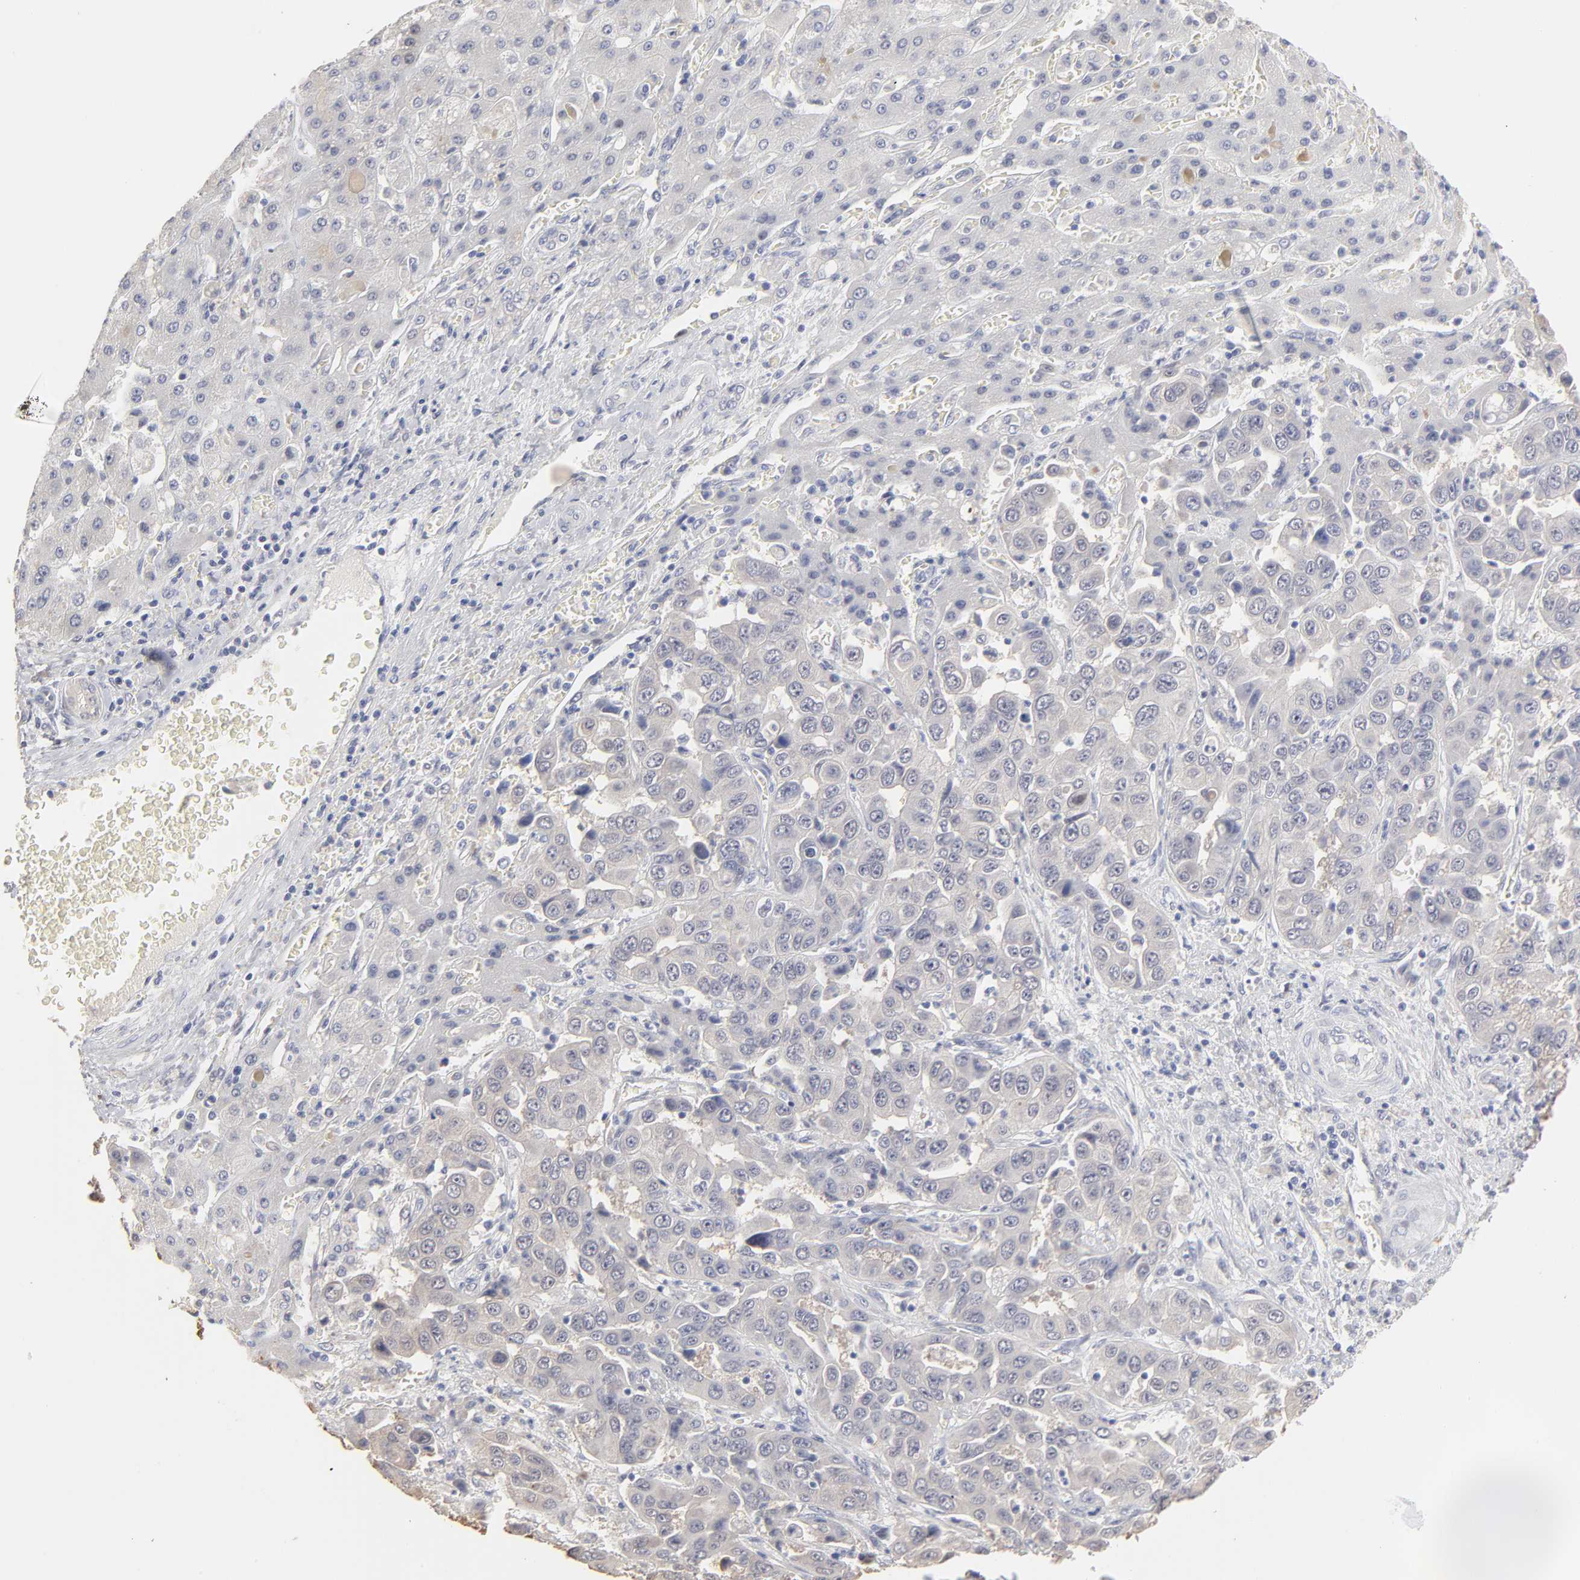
{"staining": {"intensity": "weak", "quantity": ">75%", "location": "cytoplasmic/membranous"}, "tissue": "liver cancer", "cell_type": "Tumor cells", "image_type": "cancer", "snomed": [{"axis": "morphology", "description": "Cholangiocarcinoma"}, {"axis": "topography", "description": "Liver"}], "caption": "Immunohistochemical staining of liver cancer demonstrates low levels of weak cytoplasmic/membranous protein expression in approximately >75% of tumor cells.", "gene": "DNAL4", "patient": {"sex": "female", "age": 52}}